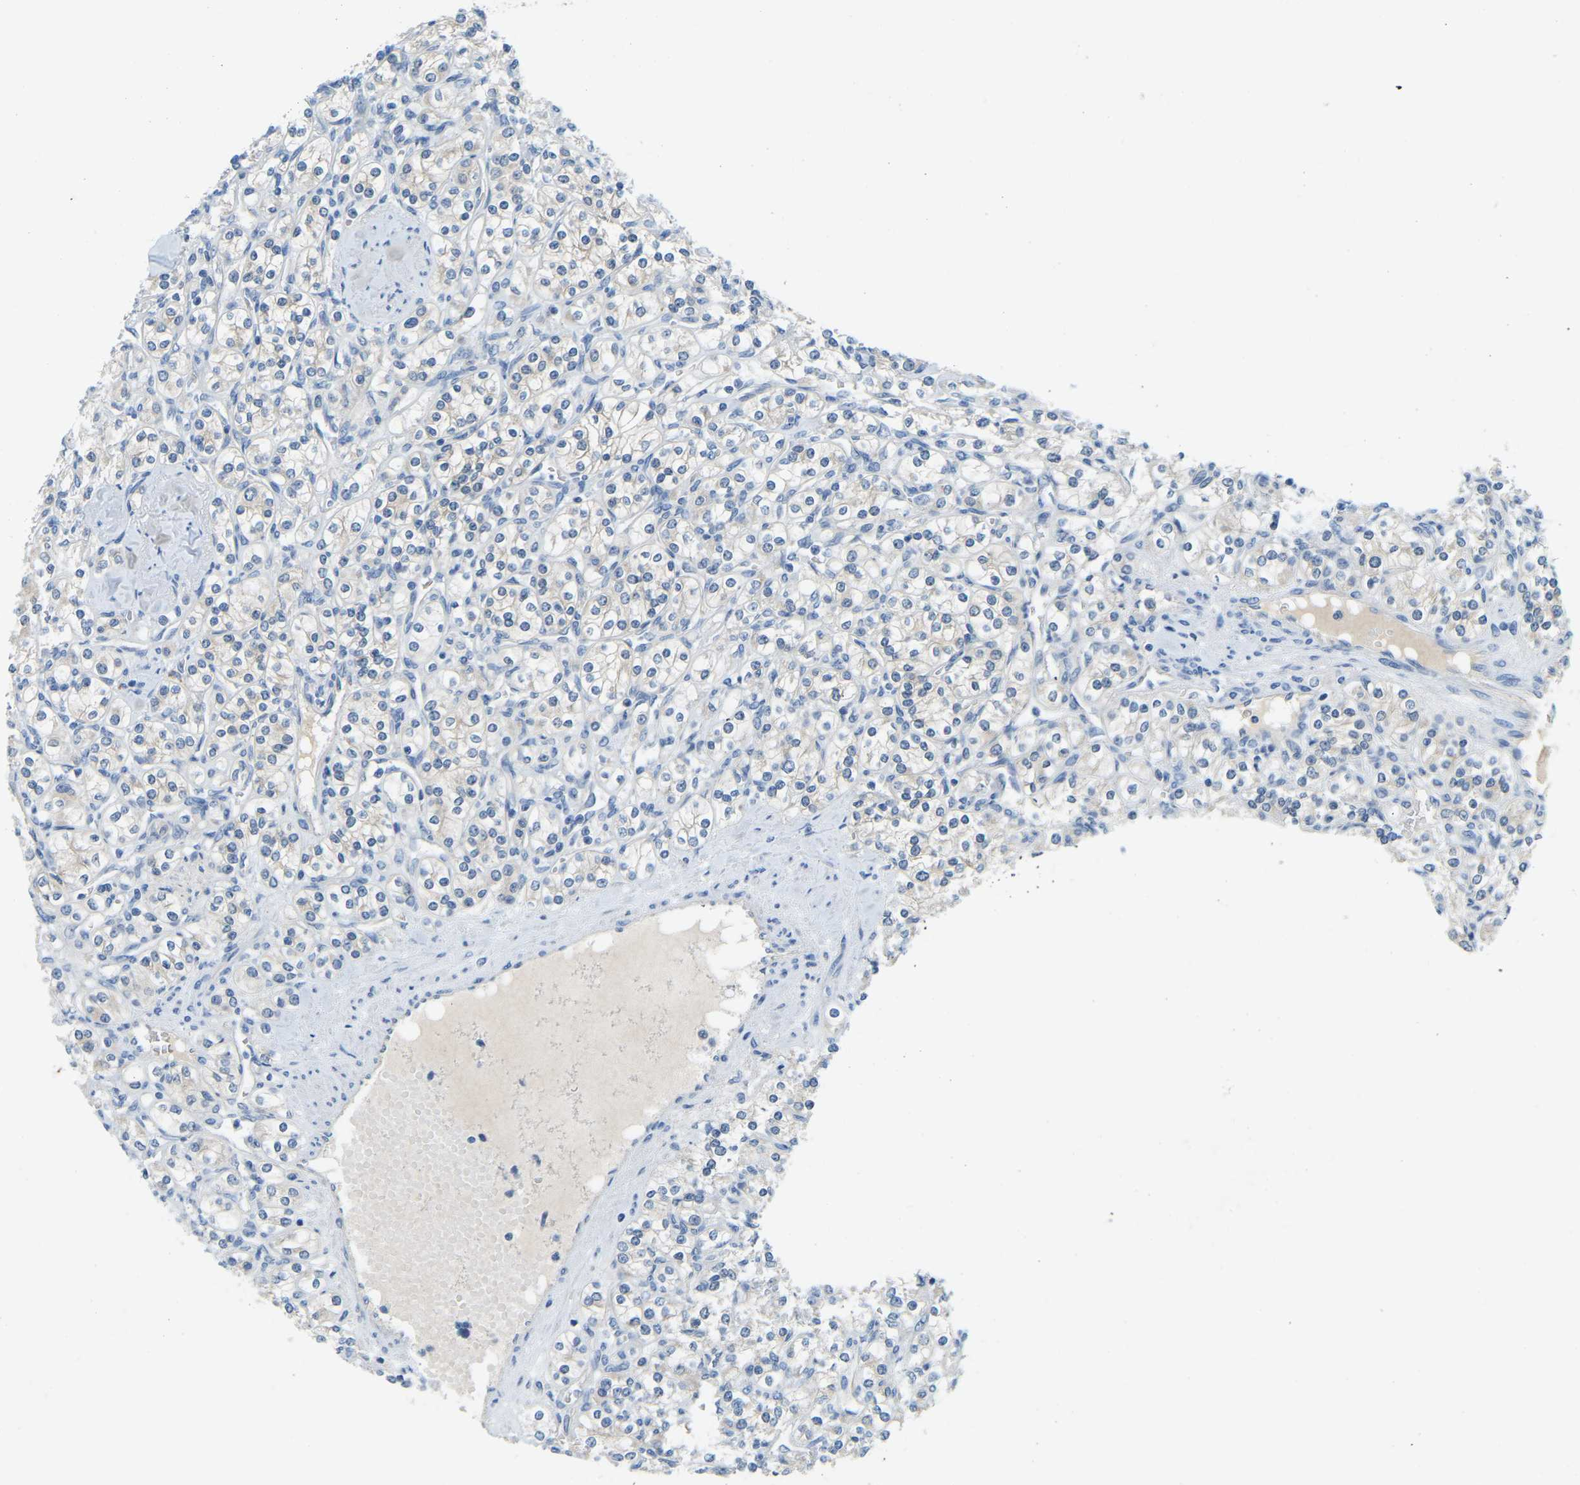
{"staining": {"intensity": "negative", "quantity": "none", "location": "none"}, "tissue": "renal cancer", "cell_type": "Tumor cells", "image_type": "cancer", "snomed": [{"axis": "morphology", "description": "Adenocarcinoma, NOS"}, {"axis": "topography", "description": "Kidney"}], "caption": "Protein analysis of renal cancer displays no significant expression in tumor cells.", "gene": "NME8", "patient": {"sex": "male", "age": 77}}